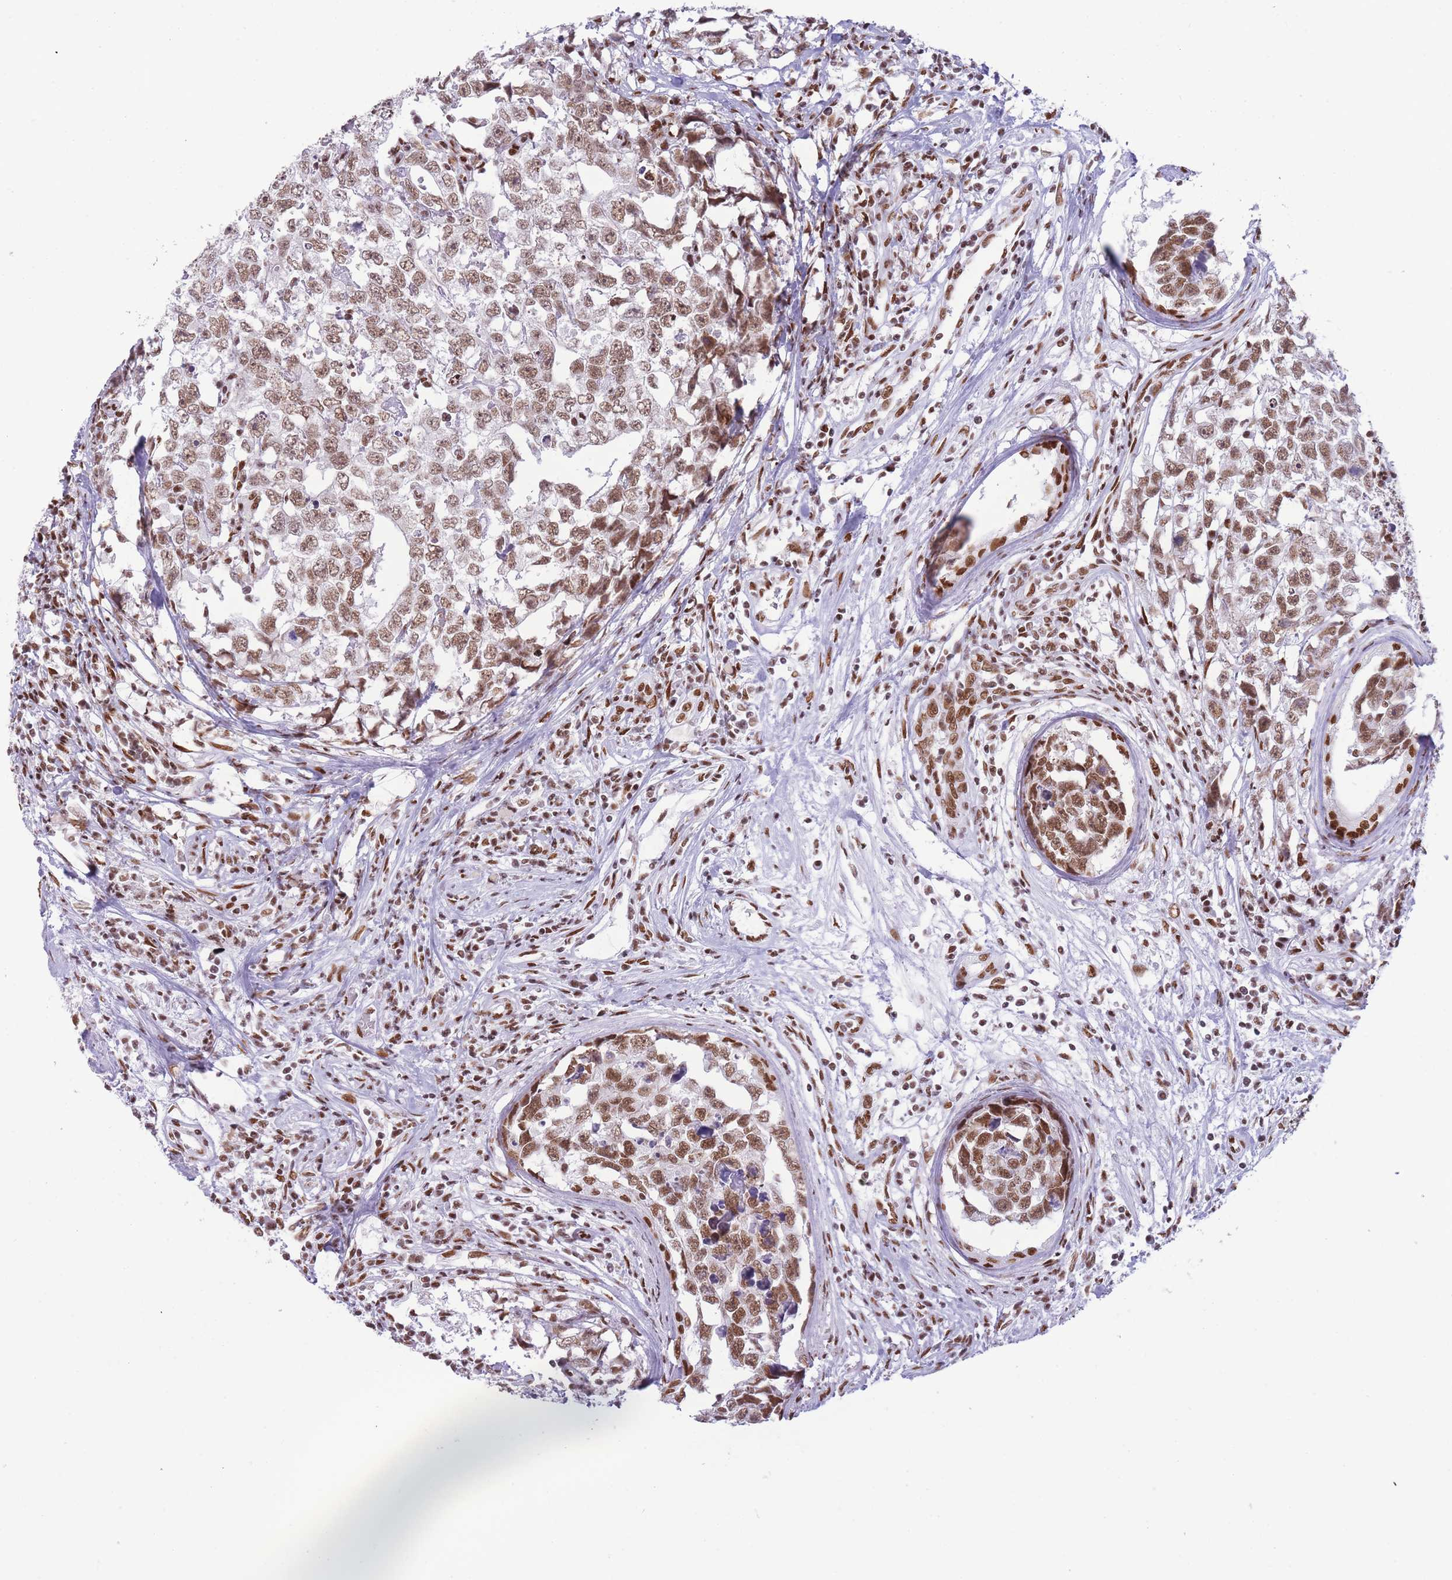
{"staining": {"intensity": "moderate", "quantity": ">75%", "location": "nuclear"}, "tissue": "testis cancer", "cell_type": "Tumor cells", "image_type": "cancer", "snomed": [{"axis": "morphology", "description": "Carcinoma, Embryonal, NOS"}, {"axis": "topography", "description": "Testis"}], "caption": "Testis cancer (embryonal carcinoma) was stained to show a protein in brown. There is medium levels of moderate nuclear staining in about >75% of tumor cells.", "gene": "HNRNPUL1", "patient": {"sex": "male", "age": 22}}